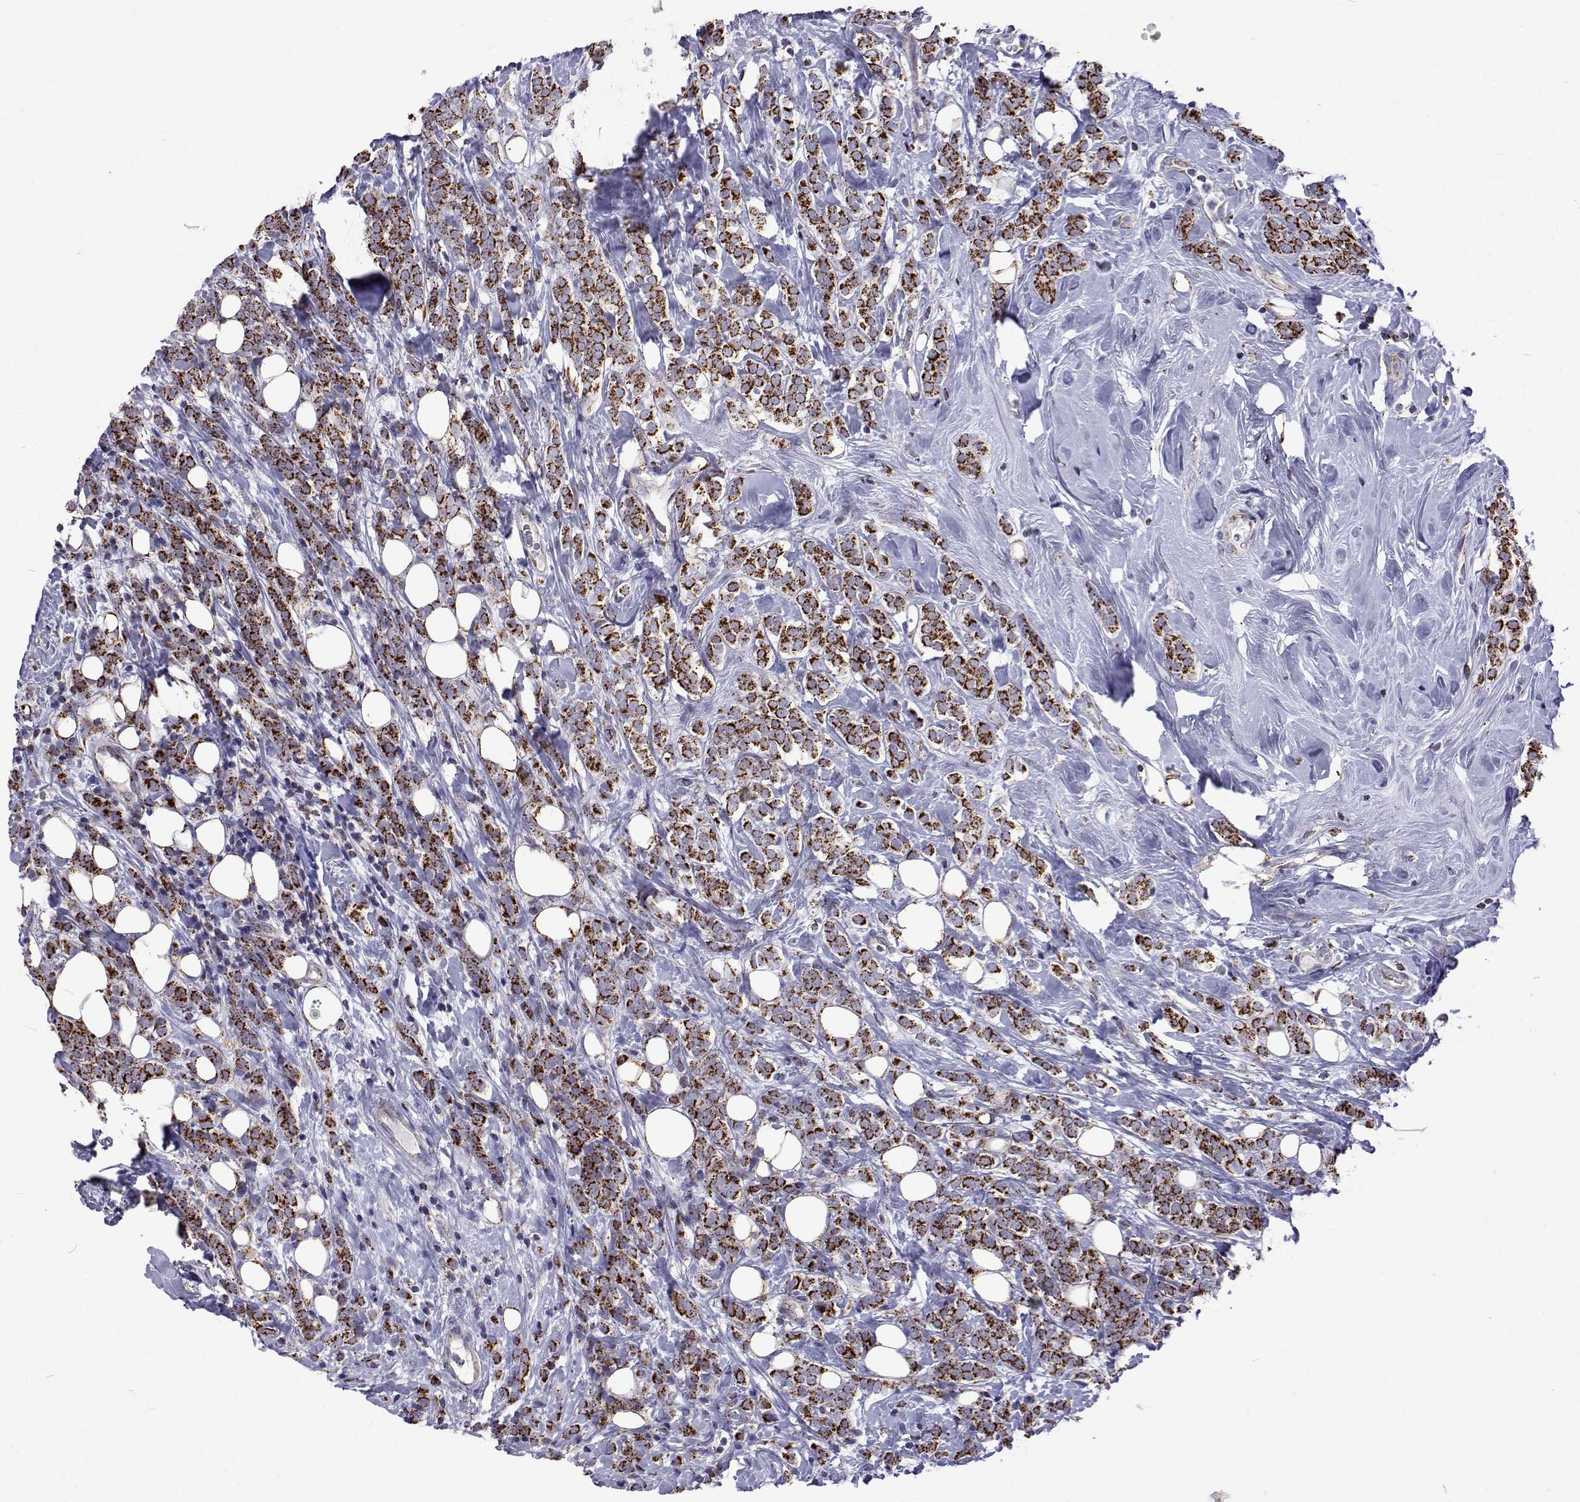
{"staining": {"intensity": "strong", "quantity": ">75%", "location": "cytoplasmic/membranous"}, "tissue": "breast cancer", "cell_type": "Tumor cells", "image_type": "cancer", "snomed": [{"axis": "morphology", "description": "Lobular carcinoma"}, {"axis": "topography", "description": "Breast"}], "caption": "Breast cancer stained with DAB (3,3'-diaminobenzidine) immunohistochemistry (IHC) shows high levels of strong cytoplasmic/membranous staining in about >75% of tumor cells. The staining was performed using DAB (3,3'-diaminobenzidine), with brown indicating positive protein expression. Nuclei are stained blue with hematoxylin.", "gene": "MCCC2", "patient": {"sex": "female", "age": 49}}